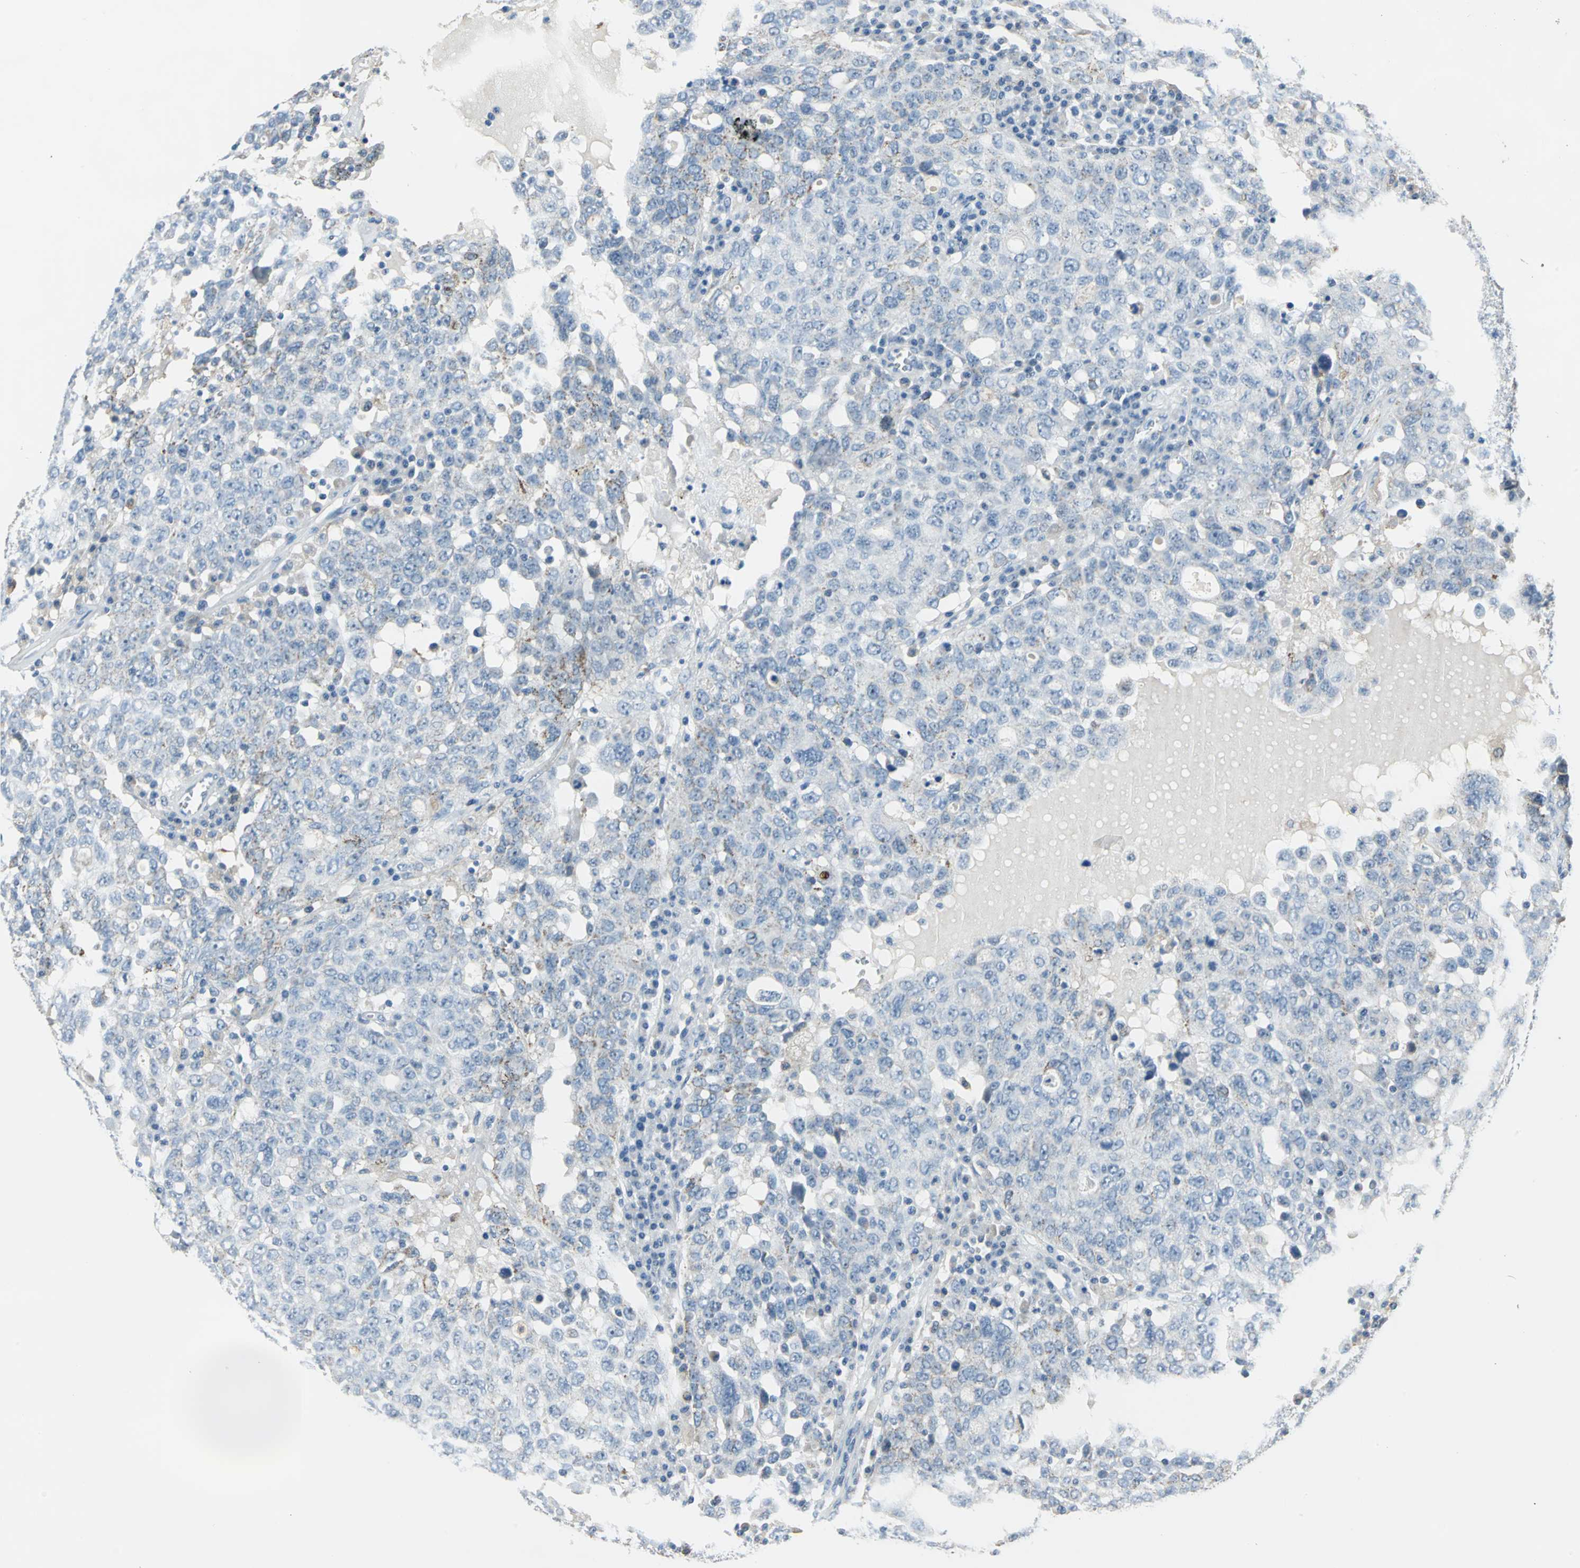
{"staining": {"intensity": "weak", "quantity": "<25%", "location": "cytoplasmic/membranous"}, "tissue": "ovarian cancer", "cell_type": "Tumor cells", "image_type": "cancer", "snomed": [{"axis": "morphology", "description": "Carcinoma, endometroid"}, {"axis": "topography", "description": "Ovary"}], "caption": "The image demonstrates no significant staining in tumor cells of ovarian cancer (endometroid carcinoma). Nuclei are stained in blue.", "gene": "MUC4", "patient": {"sex": "female", "age": 62}}